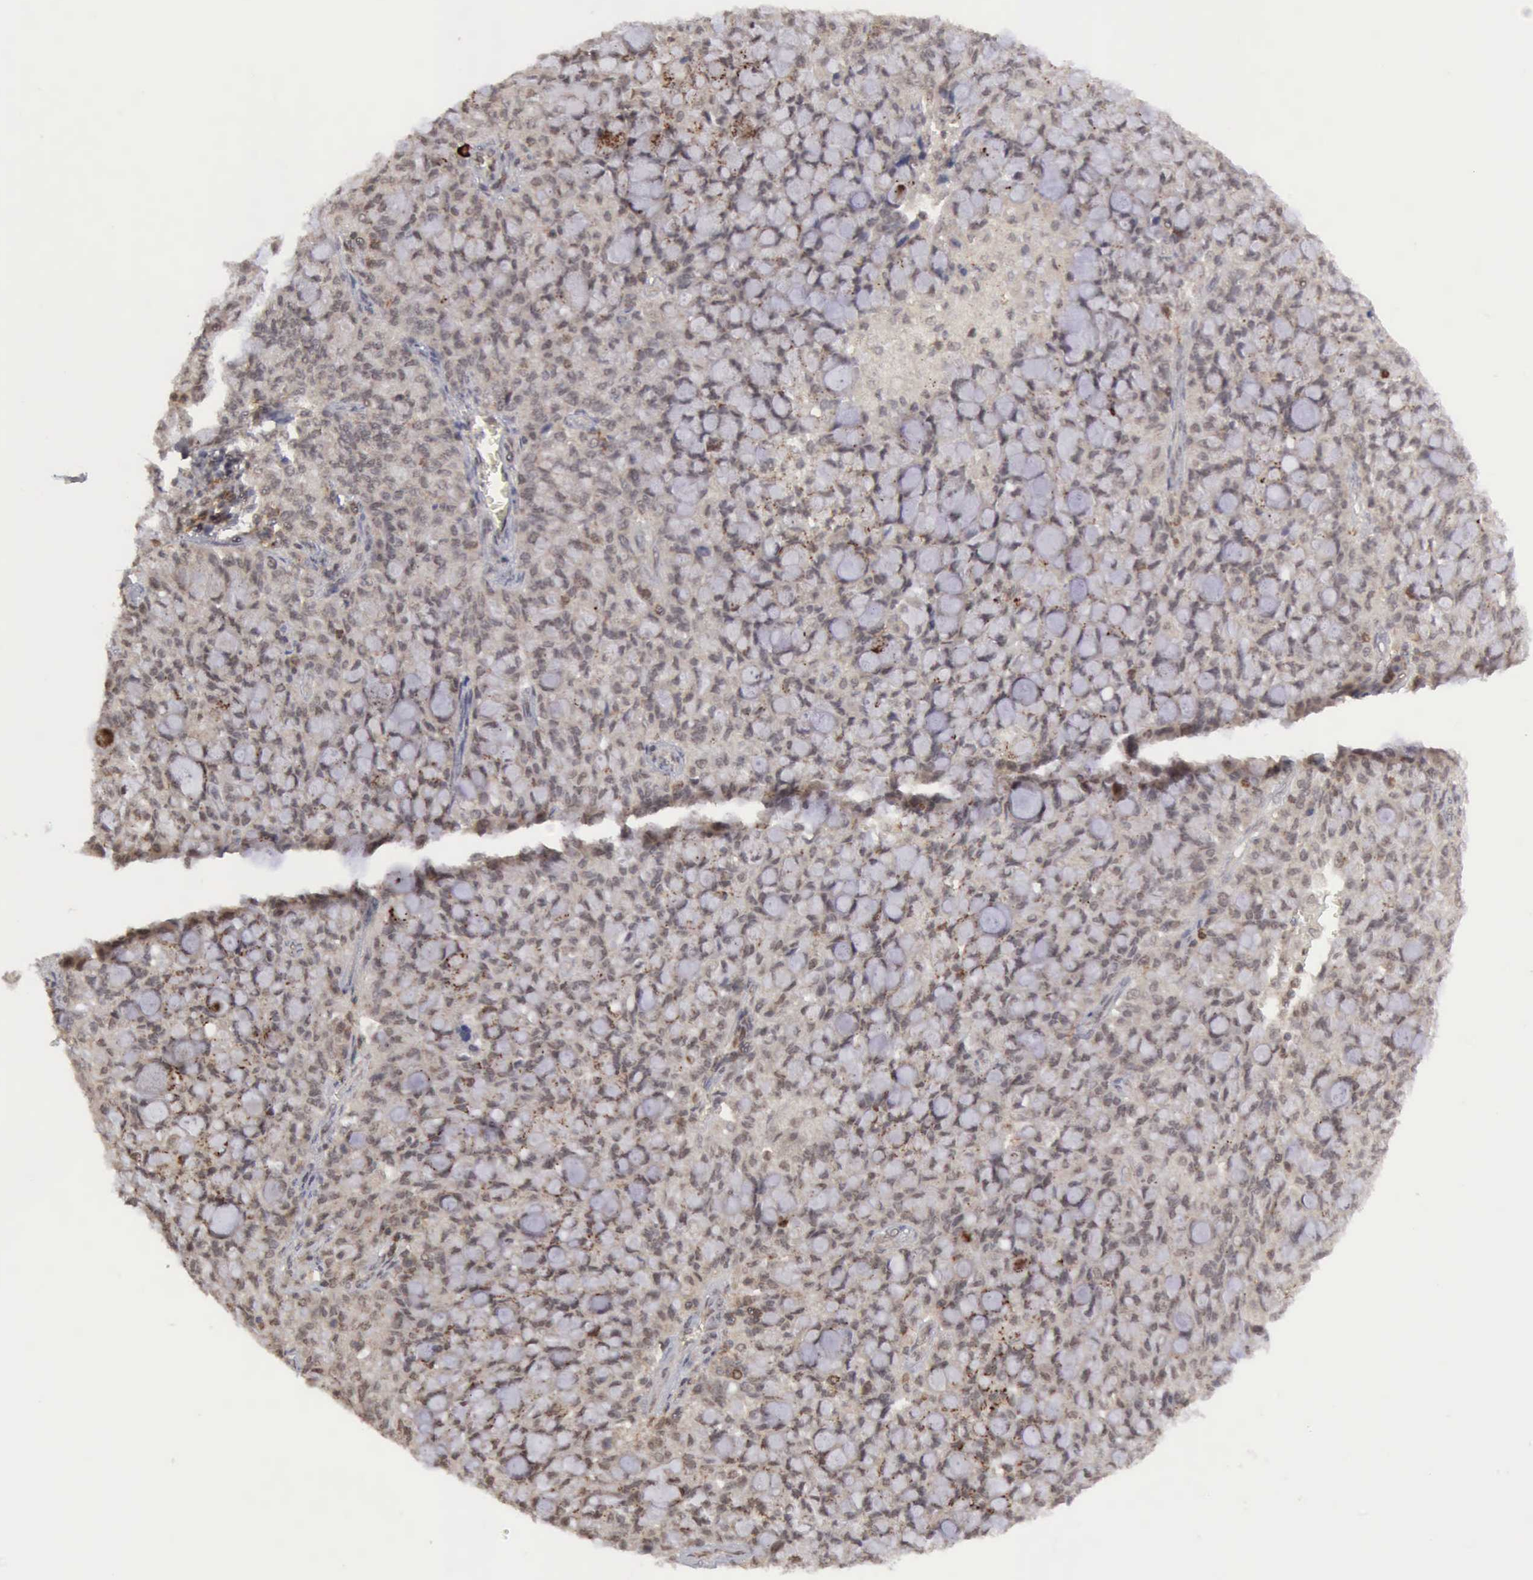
{"staining": {"intensity": "weak", "quantity": "<25%", "location": "cytoplasmic/membranous"}, "tissue": "lung cancer", "cell_type": "Tumor cells", "image_type": "cancer", "snomed": [{"axis": "morphology", "description": "Adenocarcinoma, NOS"}, {"axis": "topography", "description": "Lung"}], "caption": "The micrograph exhibits no staining of tumor cells in lung adenocarcinoma. (DAB immunohistochemistry (IHC), high magnification).", "gene": "CDKN2A", "patient": {"sex": "female", "age": 44}}